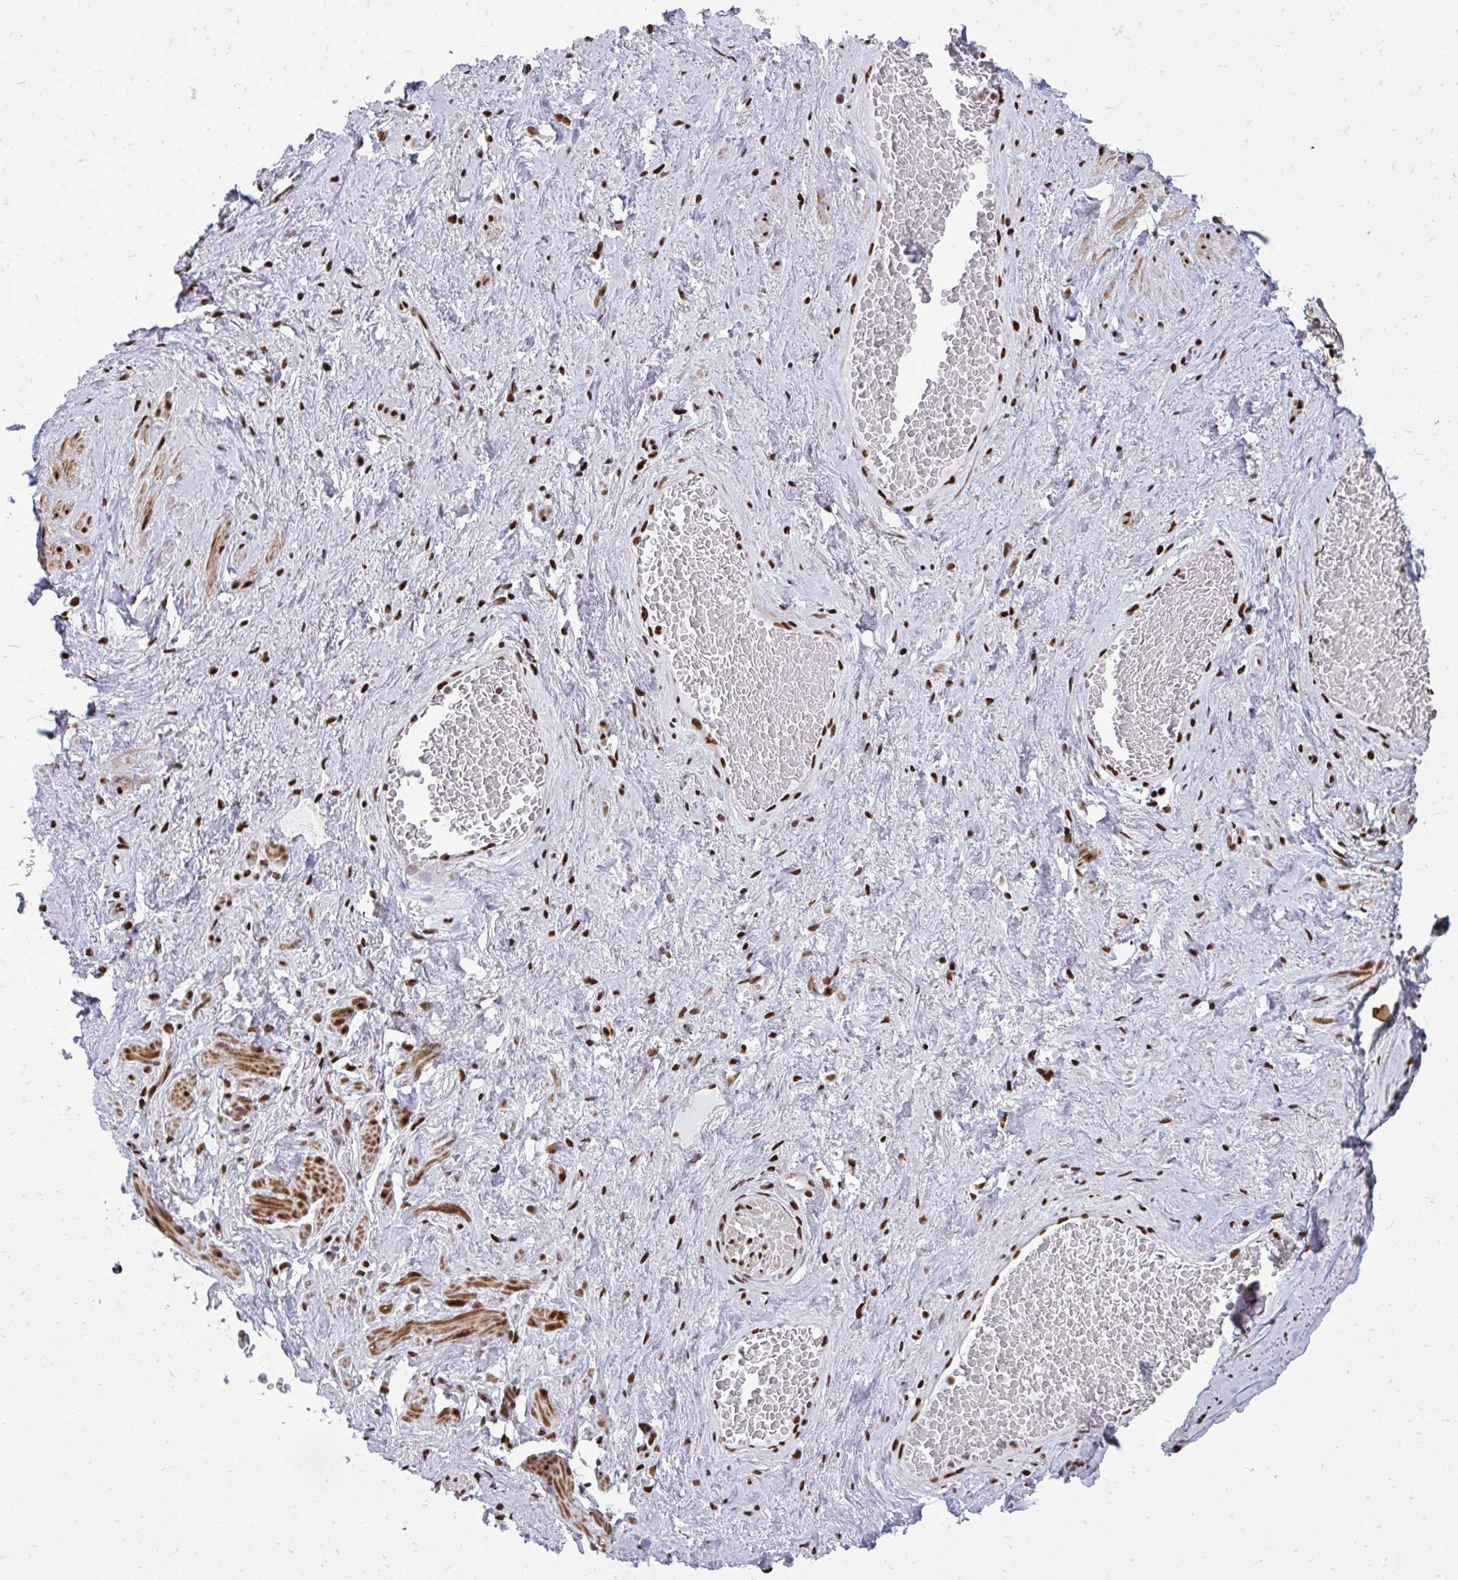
{"staining": {"intensity": "strong", "quantity": ">75%", "location": "nuclear"}, "tissue": "soft tissue", "cell_type": "Fibroblasts", "image_type": "normal", "snomed": [{"axis": "morphology", "description": "Normal tissue, NOS"}, {"axis": "topography", "description": "Vagina"}, {"axis": "topography", "description": "Peripheral nerve tissue"}], "caption": "An image showing strong nuclear expression in approximately >75% of fibroblasts in unremarkable soft tissue, as visualized by brown immunohistochemical staining.", "gene": "TBL1Y", "patient": {"sex": "female", "age": 71}}